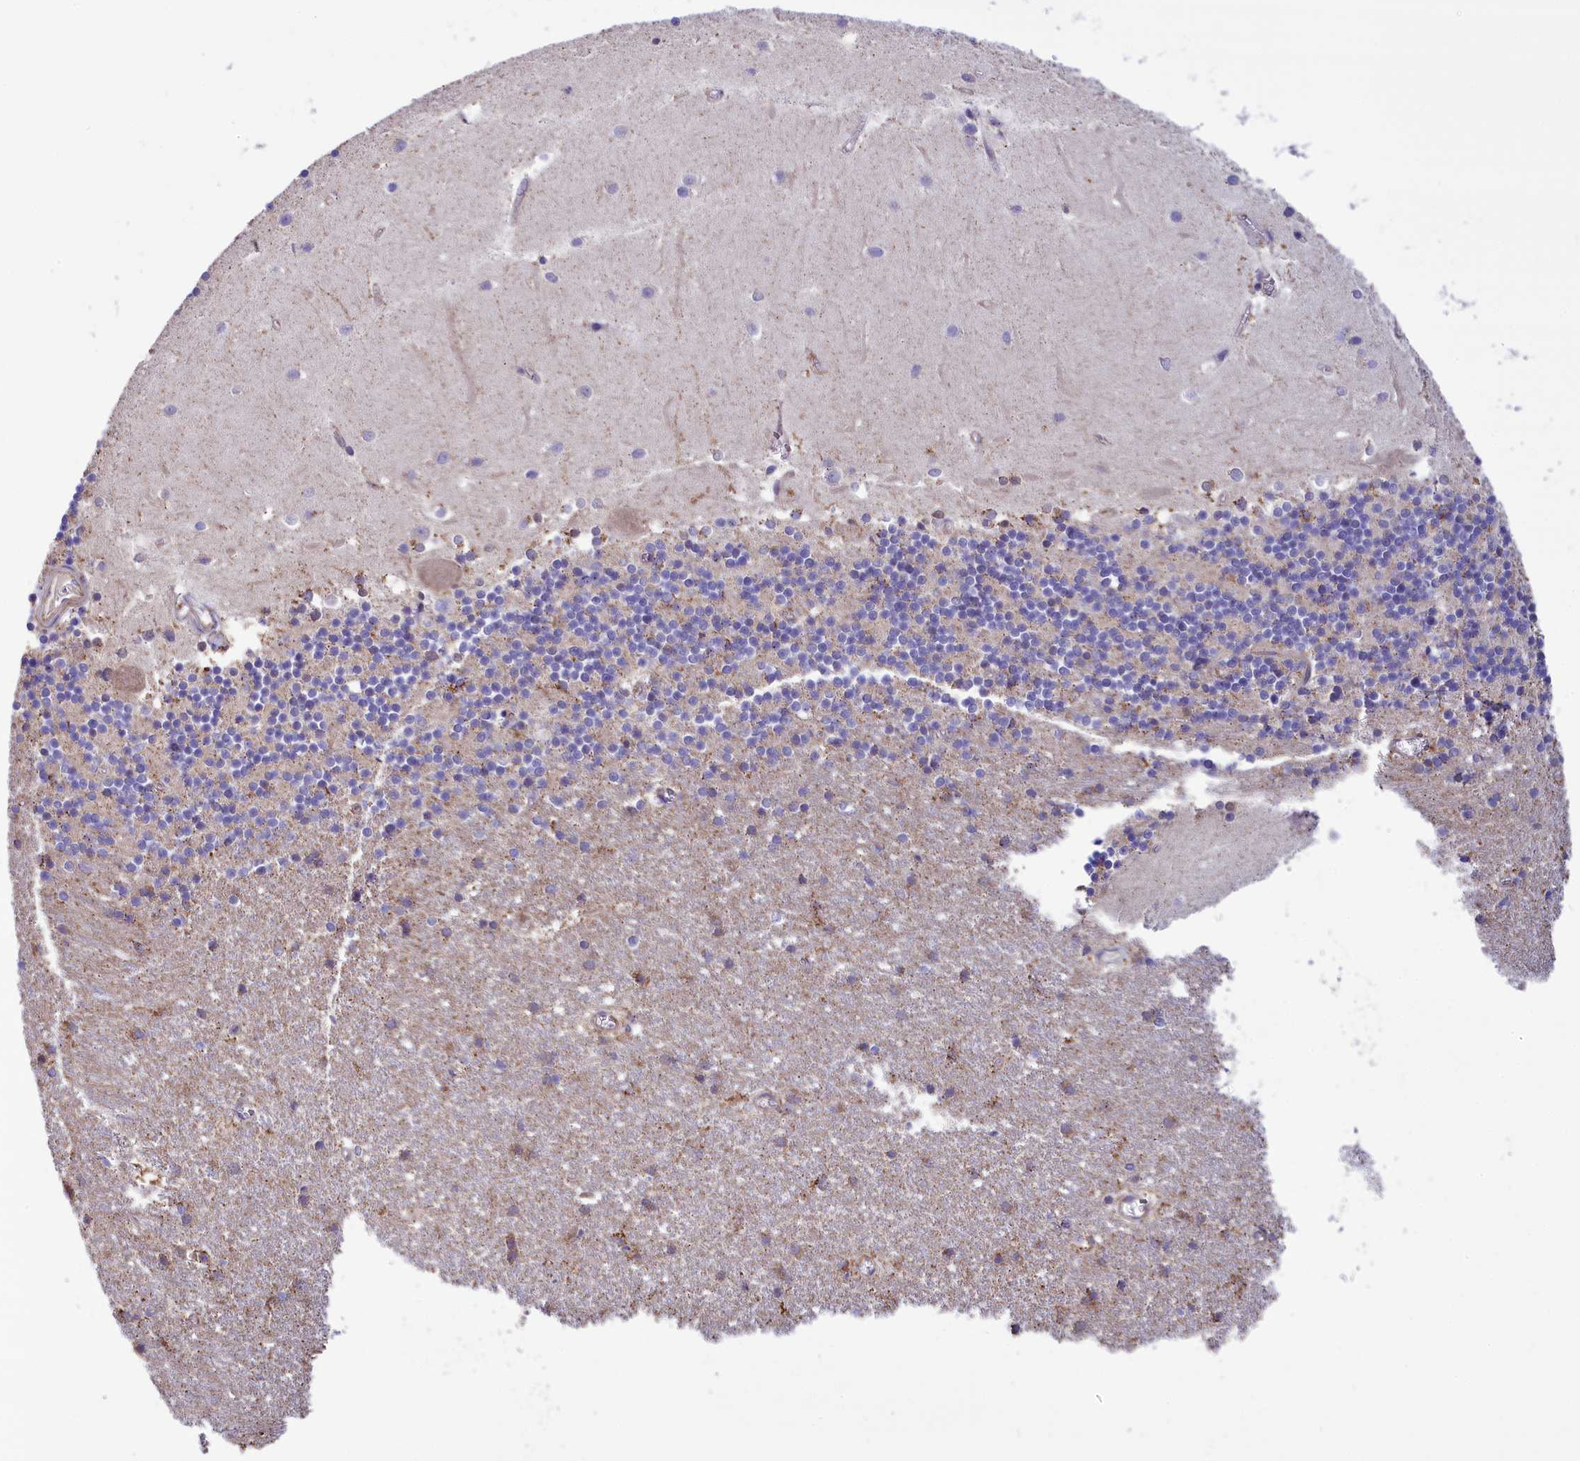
{"staining": {"intensity": "negative", "quantity": "none", "location": "none"}, "tissue": "cerebellum", "cell_type": "Cells in granular layer", "image_type": "normal", "snomed": [{"axis": "morphology", "description": "Normal tissue, NOS"}, {"axis": "topography", "description": "Cerebellum"}], "caption": "The micrograph reveals no staining of cells in granular layer in normal cerebellum. (DAB (3,3'-diaminobenzidine) IHC visualized using brightfield microscopy, high magnification).", "gene": "GATB", "patient": {"sex": "male", "age": 54}}